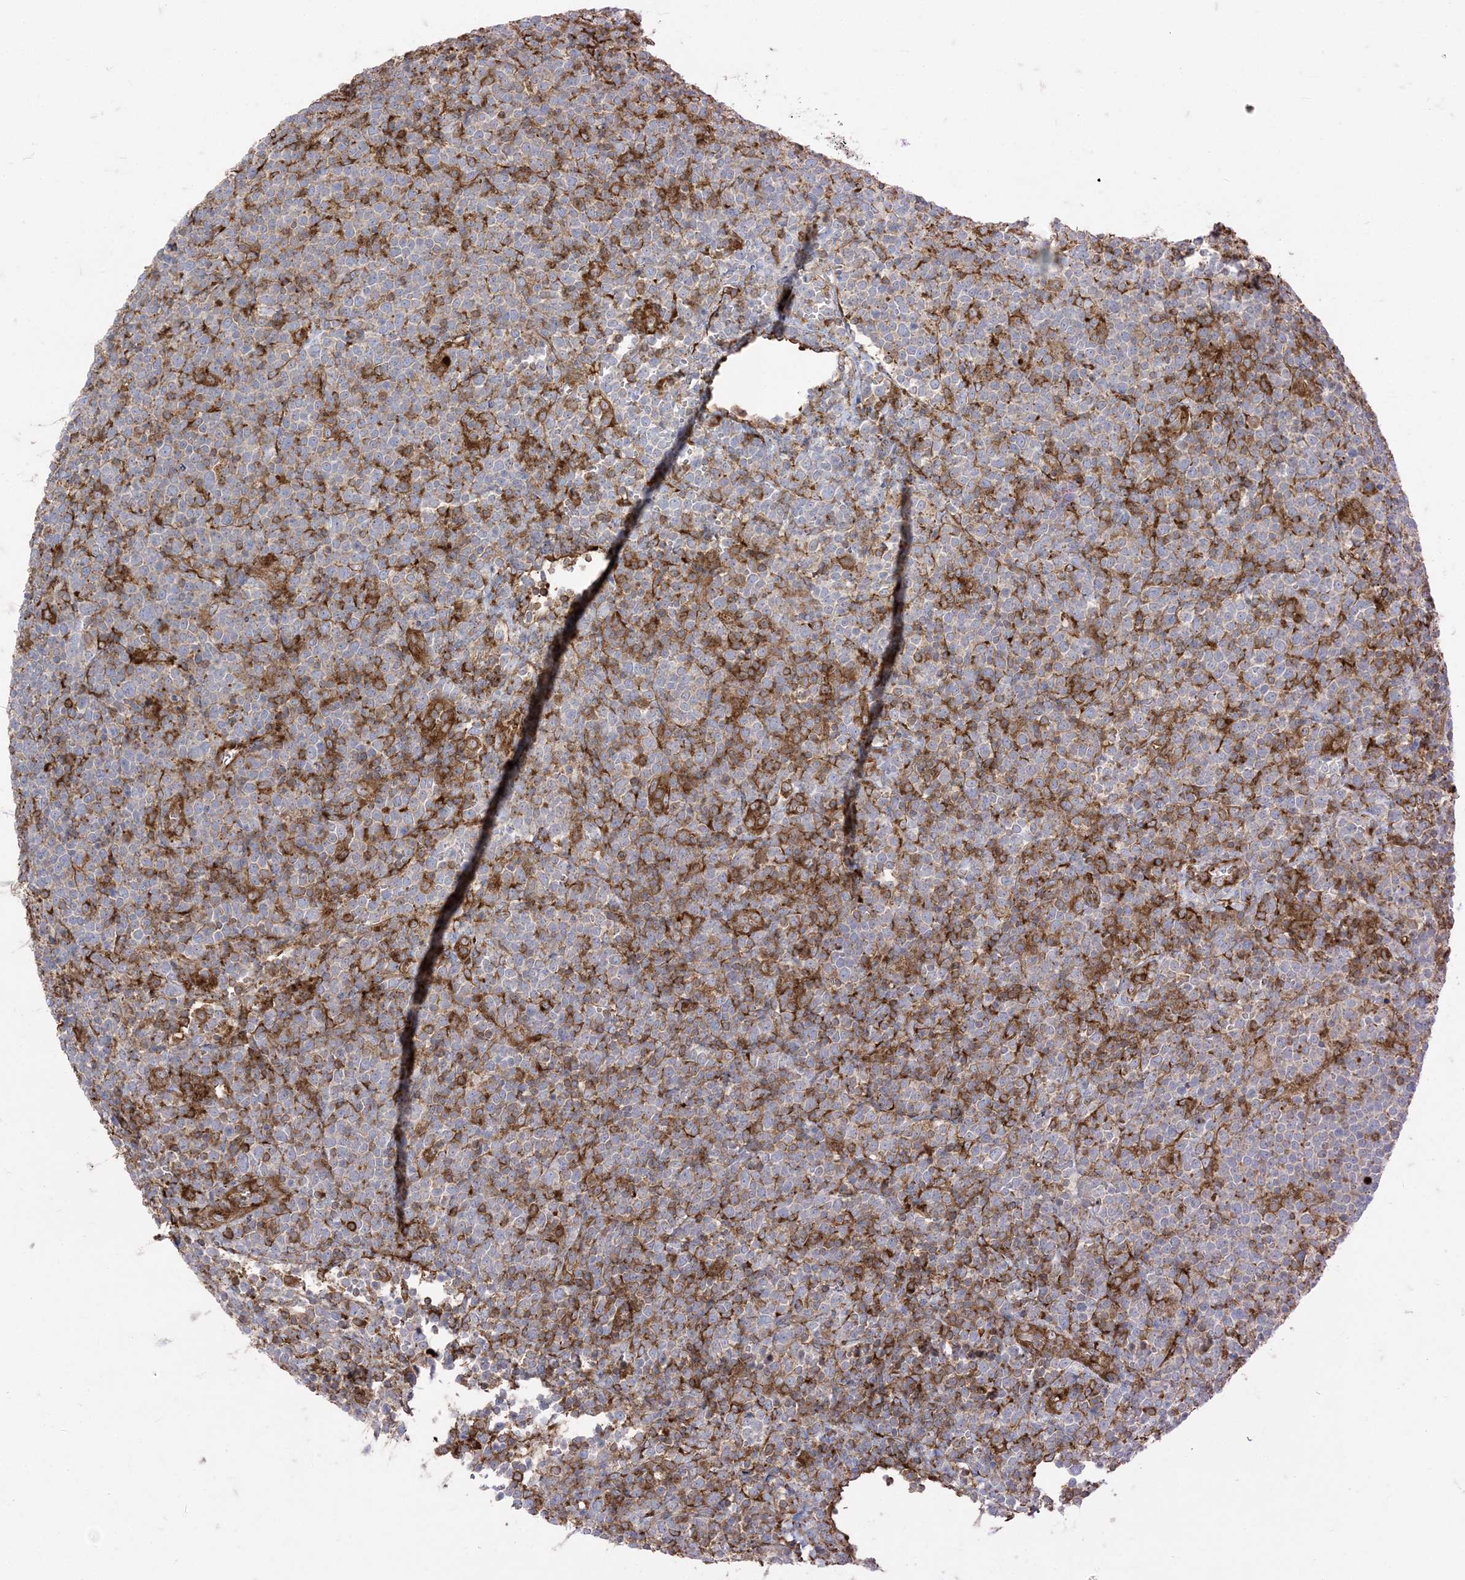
{"staining": {"intensity": "moderate", "quantity": "<25%", "location": "cytoplasmic/membranous"}, "tissue": "lymphoma", "cell_type": "Tumor cells", "image_type": "cancer", "snomed": [{"axis": "morphology", "description": "Malignant lymphoma, non-Hodgkin's type, High grade"}, {"axis": "topography", "description": "Lymph node"}], "caption": "A brown stain labels moderate cytoplasmic/membranous positivity of a protein in human malignant lymphoma, non-Hodgkin's type (high-grade) tumor cells.", "gene": "DERL3", "patient": {"sex": "male", "age": 61}}